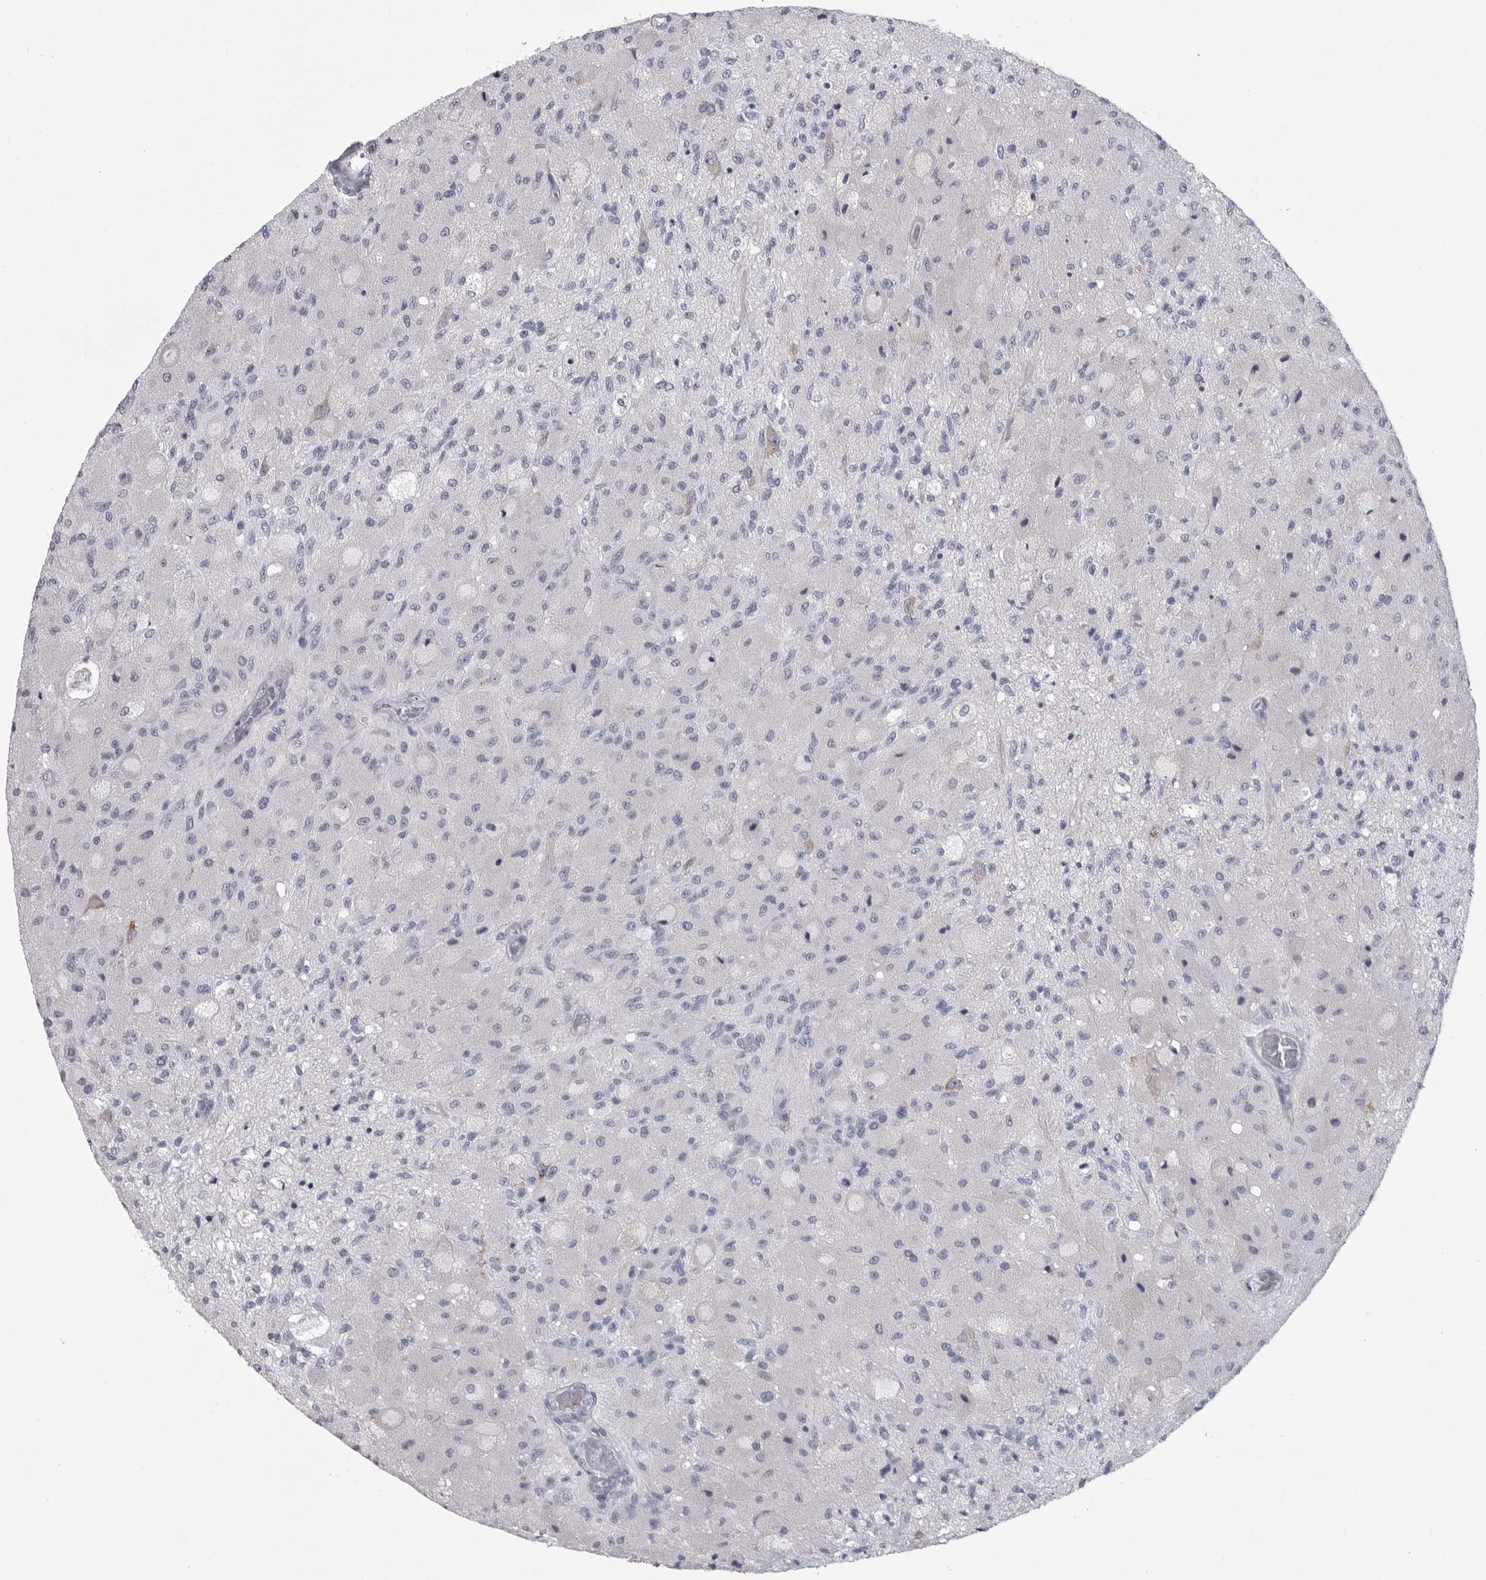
{"staining": {"intensity": "negative", "quantity": "none", "location": "none"}, "tissue": "glioma", "cell_type": "Tumor cells", "image_type": "cancer", "snomed": [{"axis": "morphology", "description": "Normal tissue, NOS"}, {"axis": "morphology", "description": "Glioma, malignant, High grade"}, {"axis": "topography", "description": "Cerebral cortex"}], "caption": "Human glioma stained for a protein using IHC exhibits no positivity in tumor cells.", "gene": "FKBP2", "patient": {"sex": "male", "age": 77}}